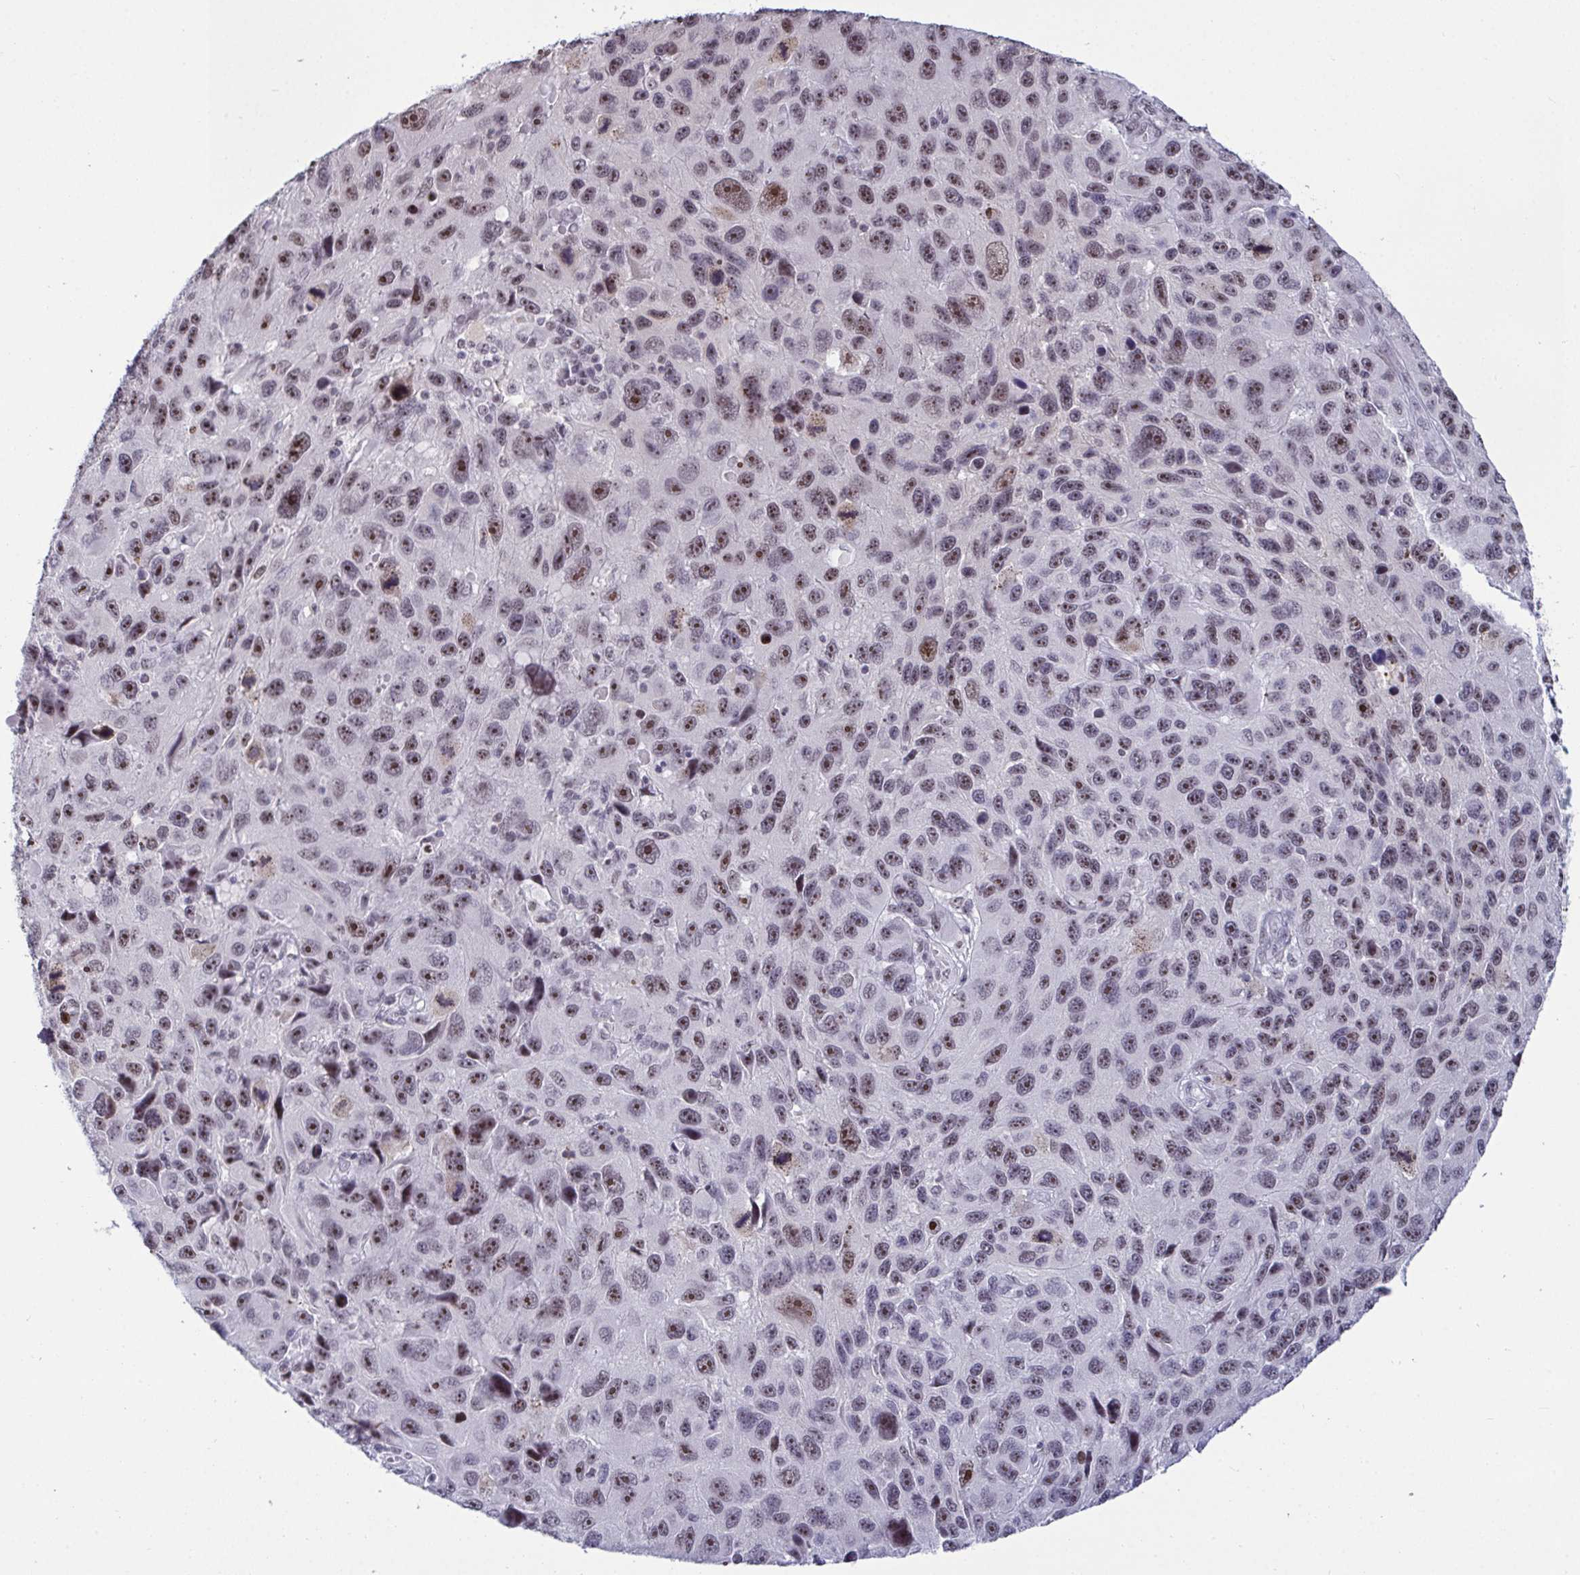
{"staining": {"intensity": "strong", "quantity": "25%-75%", "location": "nuclear"}, "tissue": "melanoma", "cell_type": "Tumor cells", "image_type": "cancer", "snomed": [{"axis": "morphology", "description": "Malignant melanoma, NOS"}, {"axis": "topography", "description": "Skin"}], "caption": "Strong nuclear staining is present in approximately 25%-75% of tumor cells in malignant melanoma.", "gene": "SUPT16H", "patient": {"sex": "male", "age": 53}}